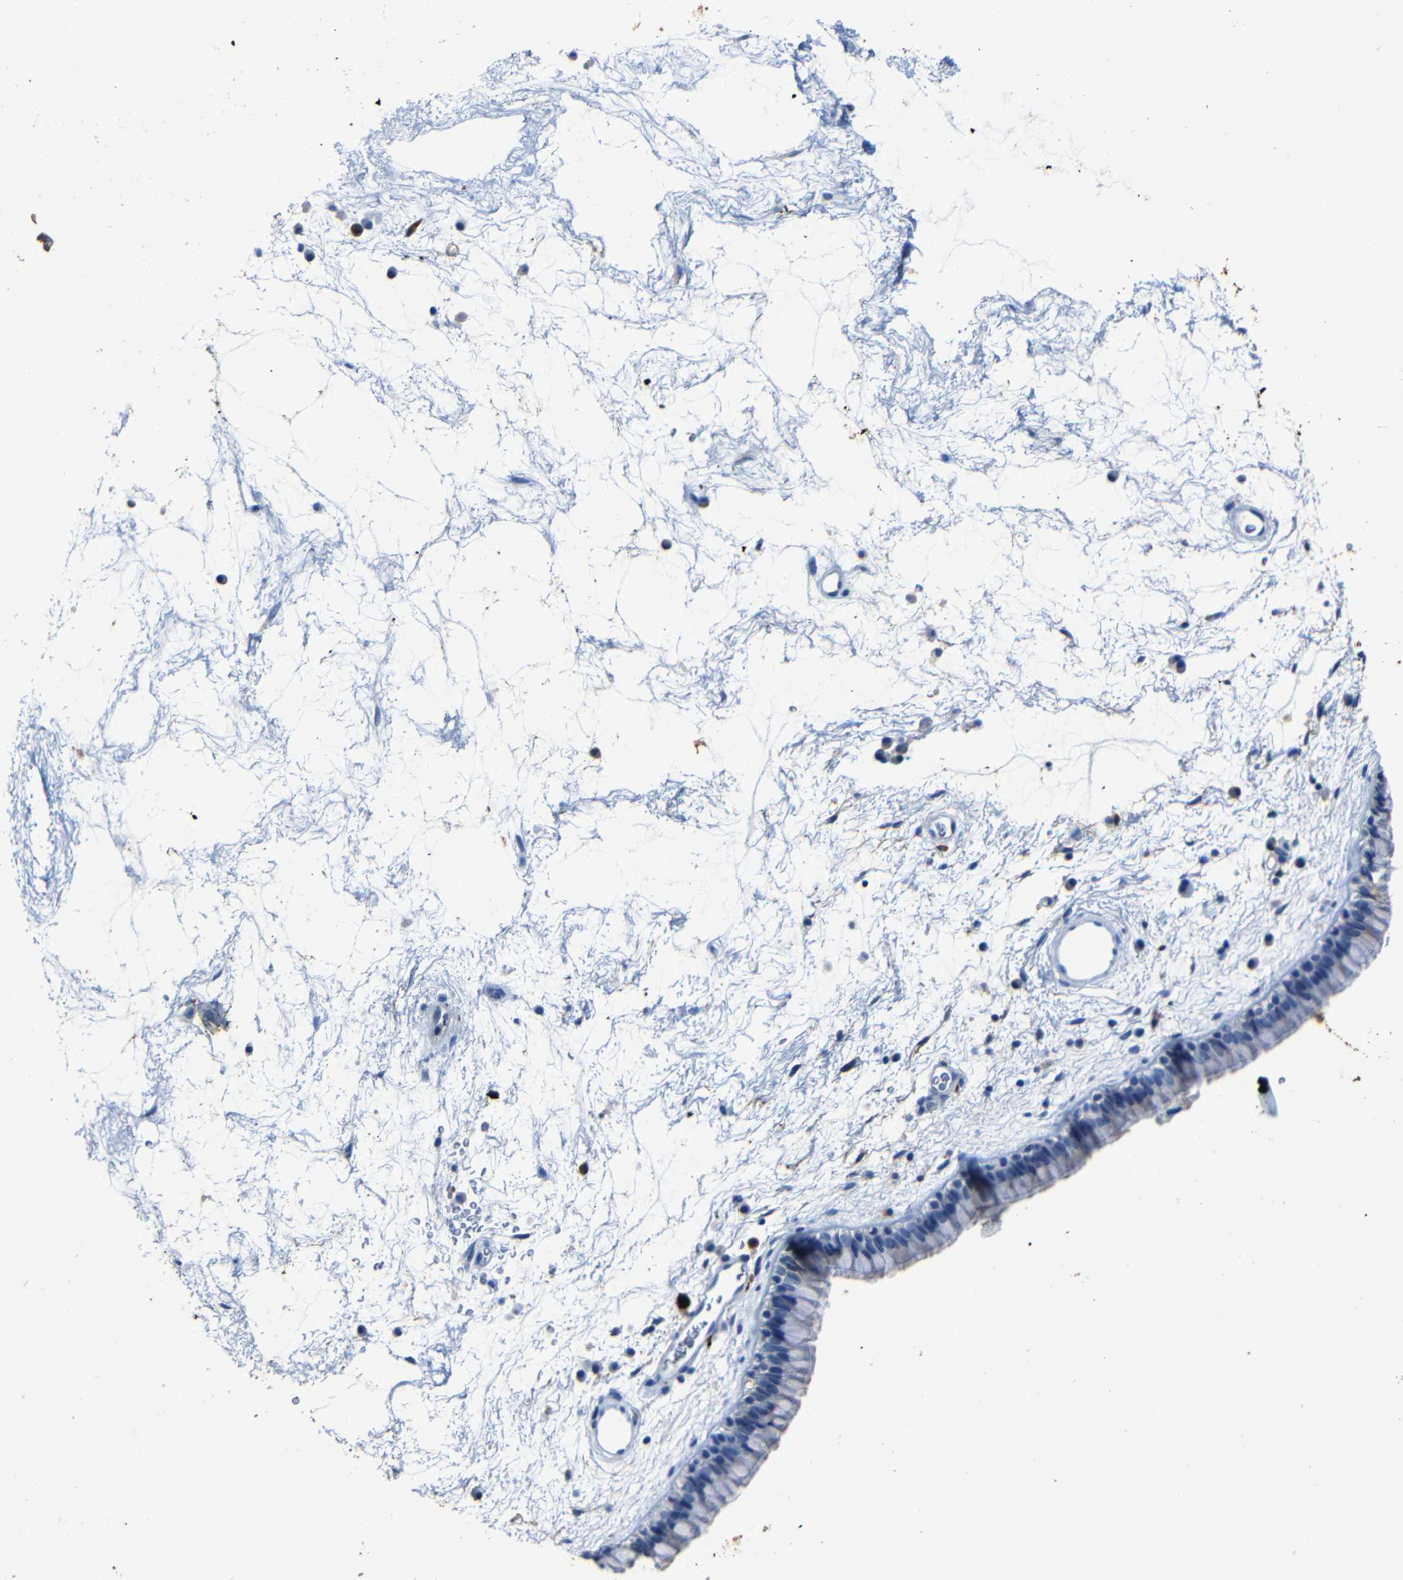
{"staining": {"intensity": "negative", "quantity": "none", "location": "none"}, "tissue": "nasopharynx", "cell_type": "Respiratory epithelial cells", "image_type": "normal", "snomed": [{"axis": "morphology", "description": "Normal tissue, NOS"}, {"axis": "morphology", "description": "Inflammation, NOS"}, {"axis": "topography", "description": "Nasopharynx"}], "caption": "This is an IHC image of benign human nasopharynx. There is no staining in respiratory epithelial cells.", "gene": "CLDN11", "patient": {"sex": "male", "age": 48}}